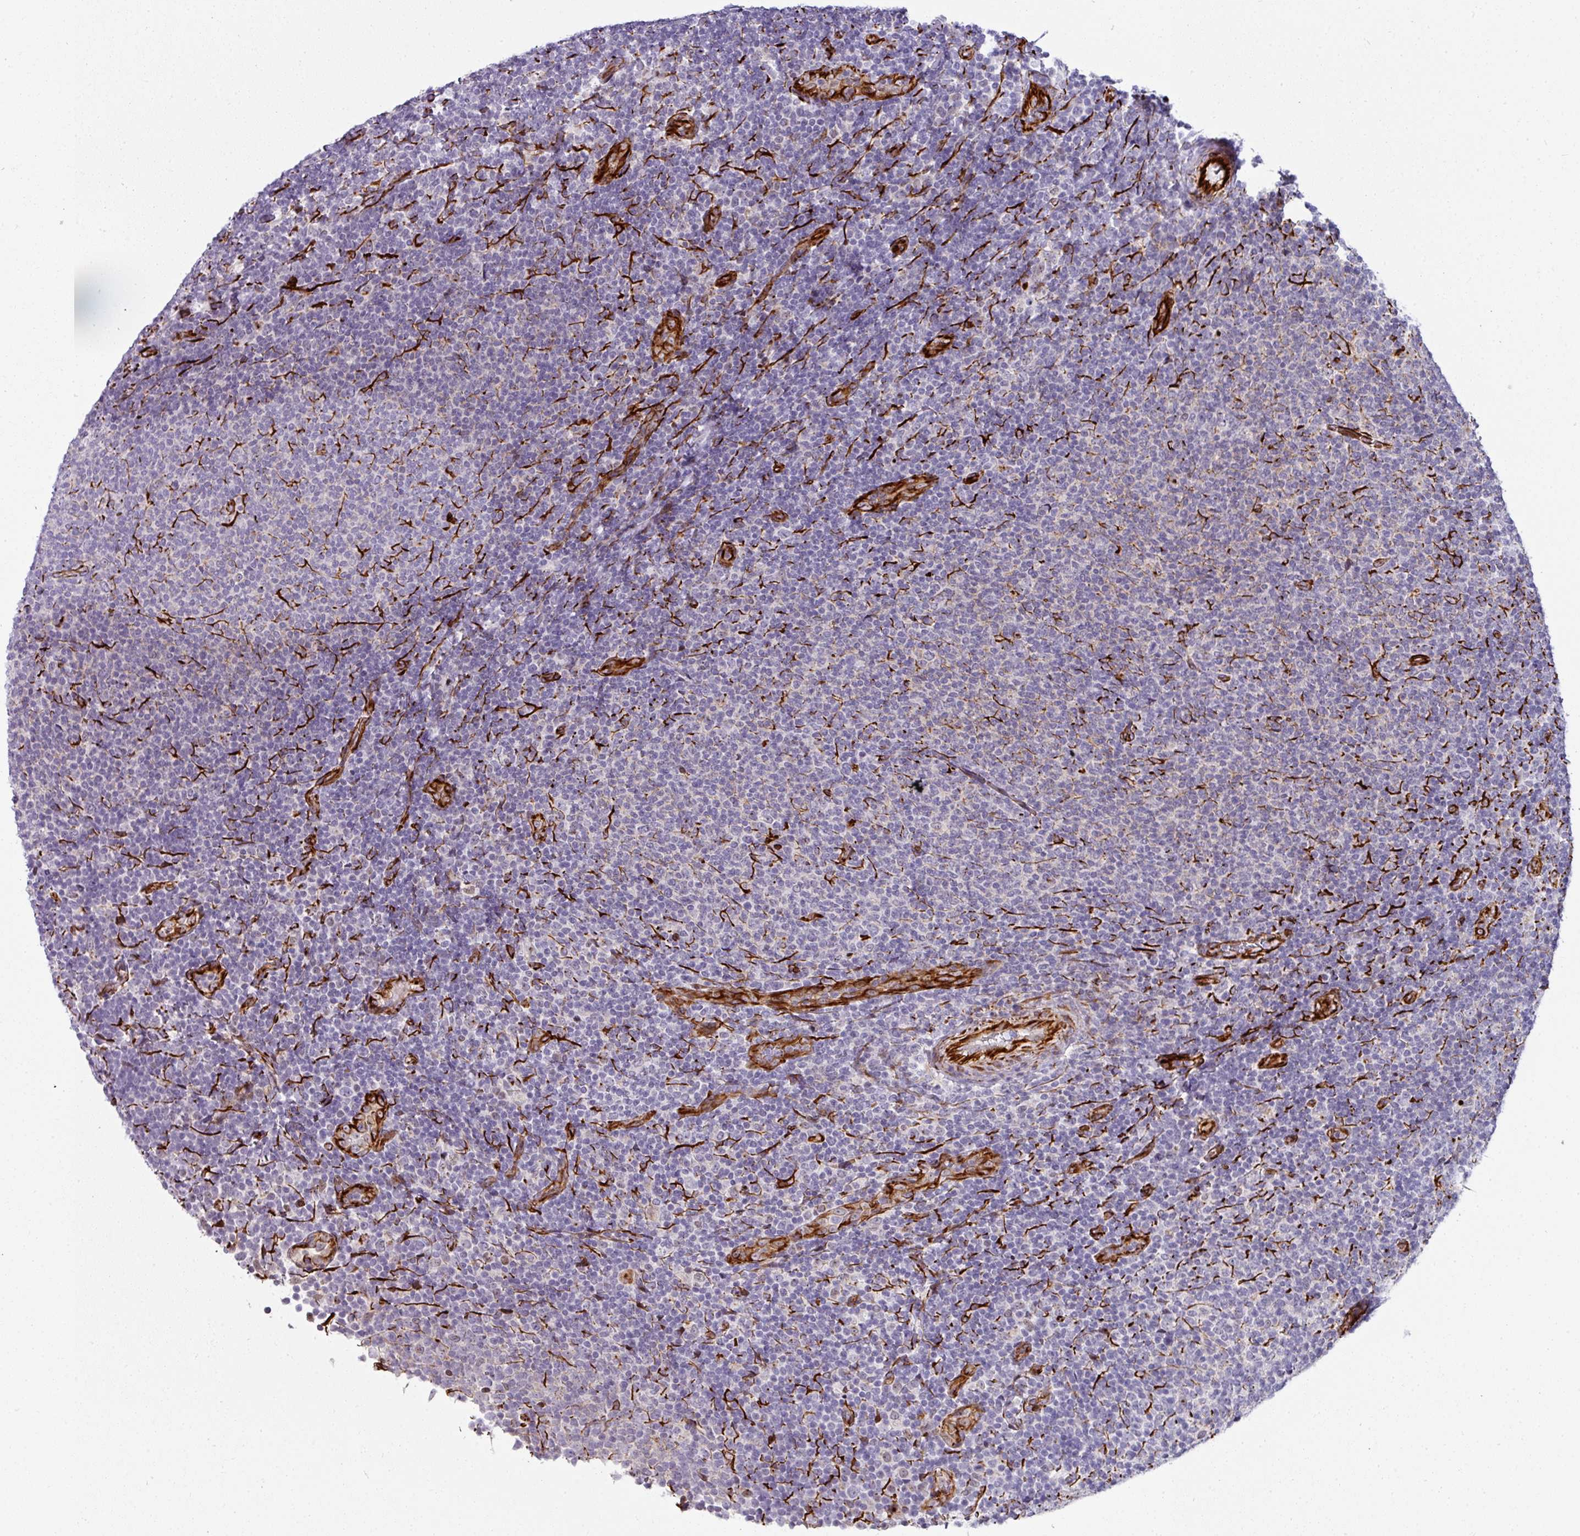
{"staining": {"intensity": "negative", "quantity": "none", "location": "none"}, "tissue": "lymphoma", "cell_type": "Tumor cells", "image_type": "cancer", "snomed": [{"axis": "morphology", "description": "Malignant lymphoma, non-Hodgkin's type, Low grade"}, {"axis": "topography", "description": "Lymph node"}], "caption": "Human malignant lymphoma, non-Hodgkin's type (low-grade) stained for a protein using immunohistochemistry shows no expression in tumor cells.", "gene": "TMPRSS9", "patient": {"sex": "male", "age": 52}}